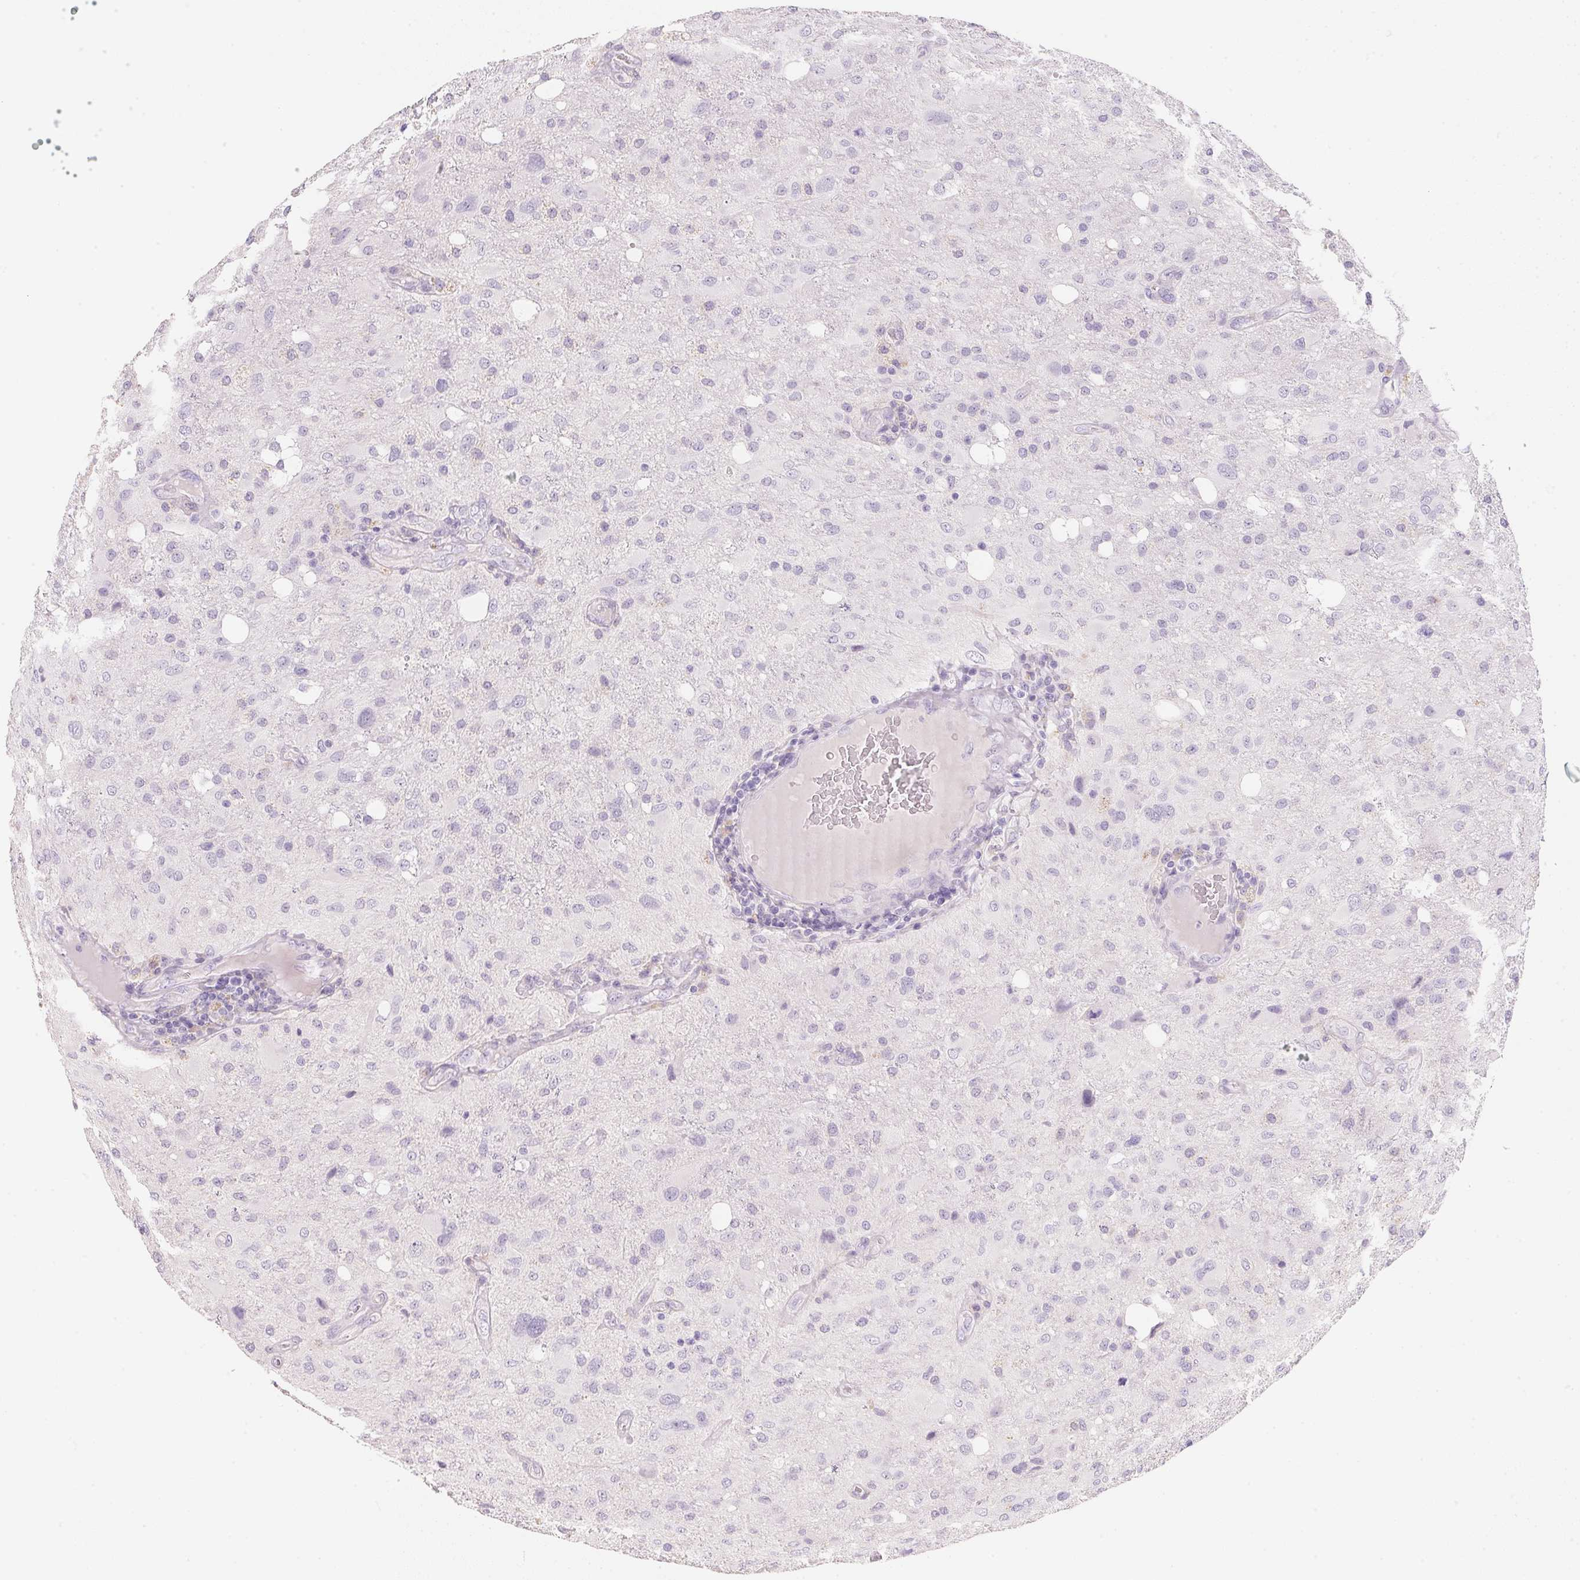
{"staining": {"intensity": "negative", "quantity": "none", "location": "none"}, "tissue": "glioma", "cell_type": "Tumor cells", "image_type": "cancer", "snomed": [{"axis": "morphology", "description": "Glioma, malignant, High grade"}, {"axis": "topography", "description": "Brain"}], "caption": "IHC of malignant glioma (high-grade) exhibits no positivity in tumor cells. (Brightfield microscopy of DAB immunohistochemistry at high magnification).", "gene": "ACP3", "patient": {"sex": "male", "age": 53}}